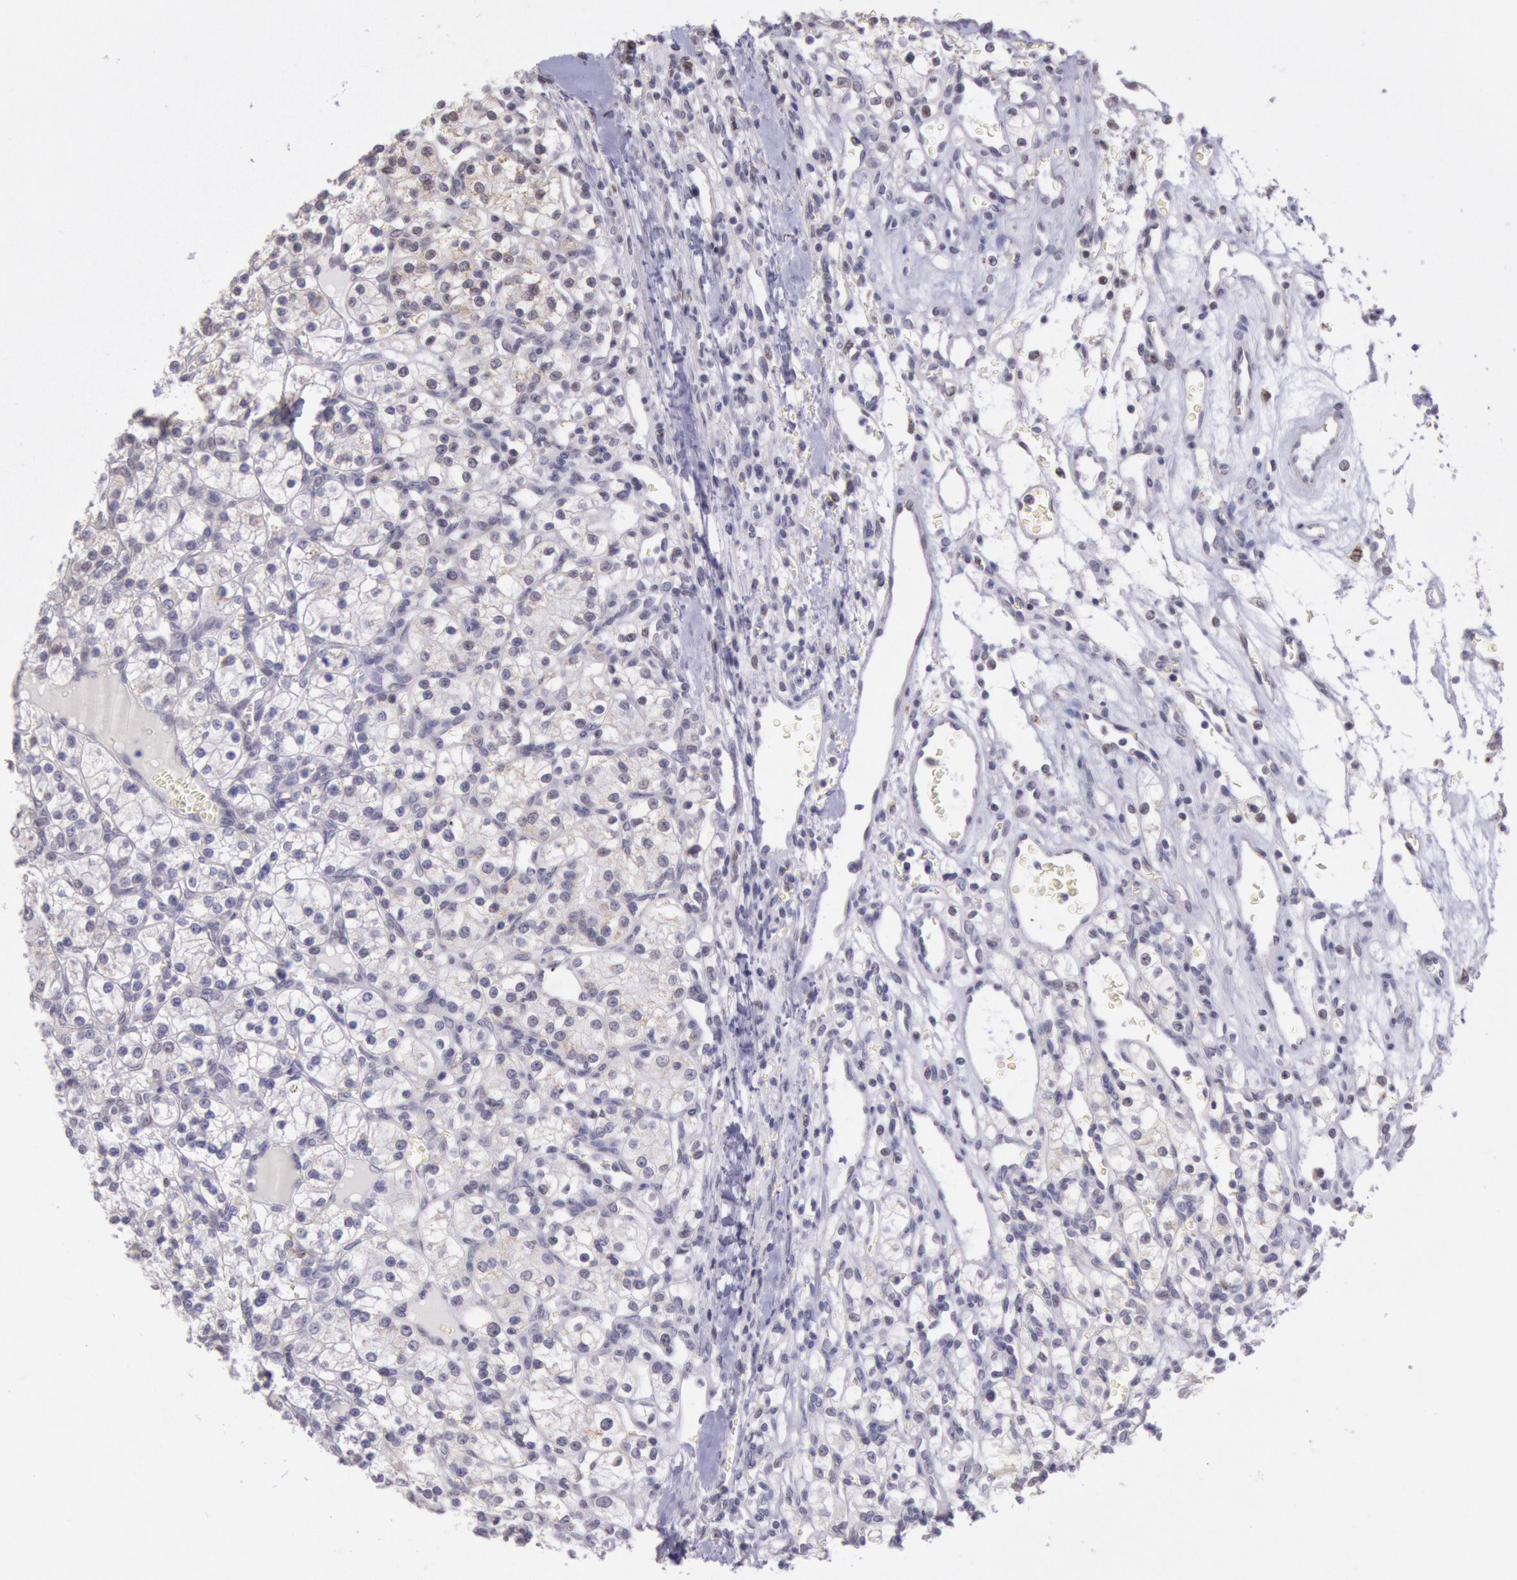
{"staining": {"intensity": "weak", "quantity": "25%-75%", "location": "cytoplasmic/membranous"}, "tissue": "renal cancer", "cell_type": "Tumor cells", "image_type": "cancer", "snomed": [{"axis": "morphology", "description": "Adenocarcinoma, NOS"}, {"axis": "topography", "description": "Kidney"}], "caption": "Renal cancer (adenocarcinoma) tissue demonstrates weak cytoplasmic/membranous expression in approximately 25%-75% of tumor cells", "gene": "FRMD6", "patient": {"sex": "female", "age": 62}}